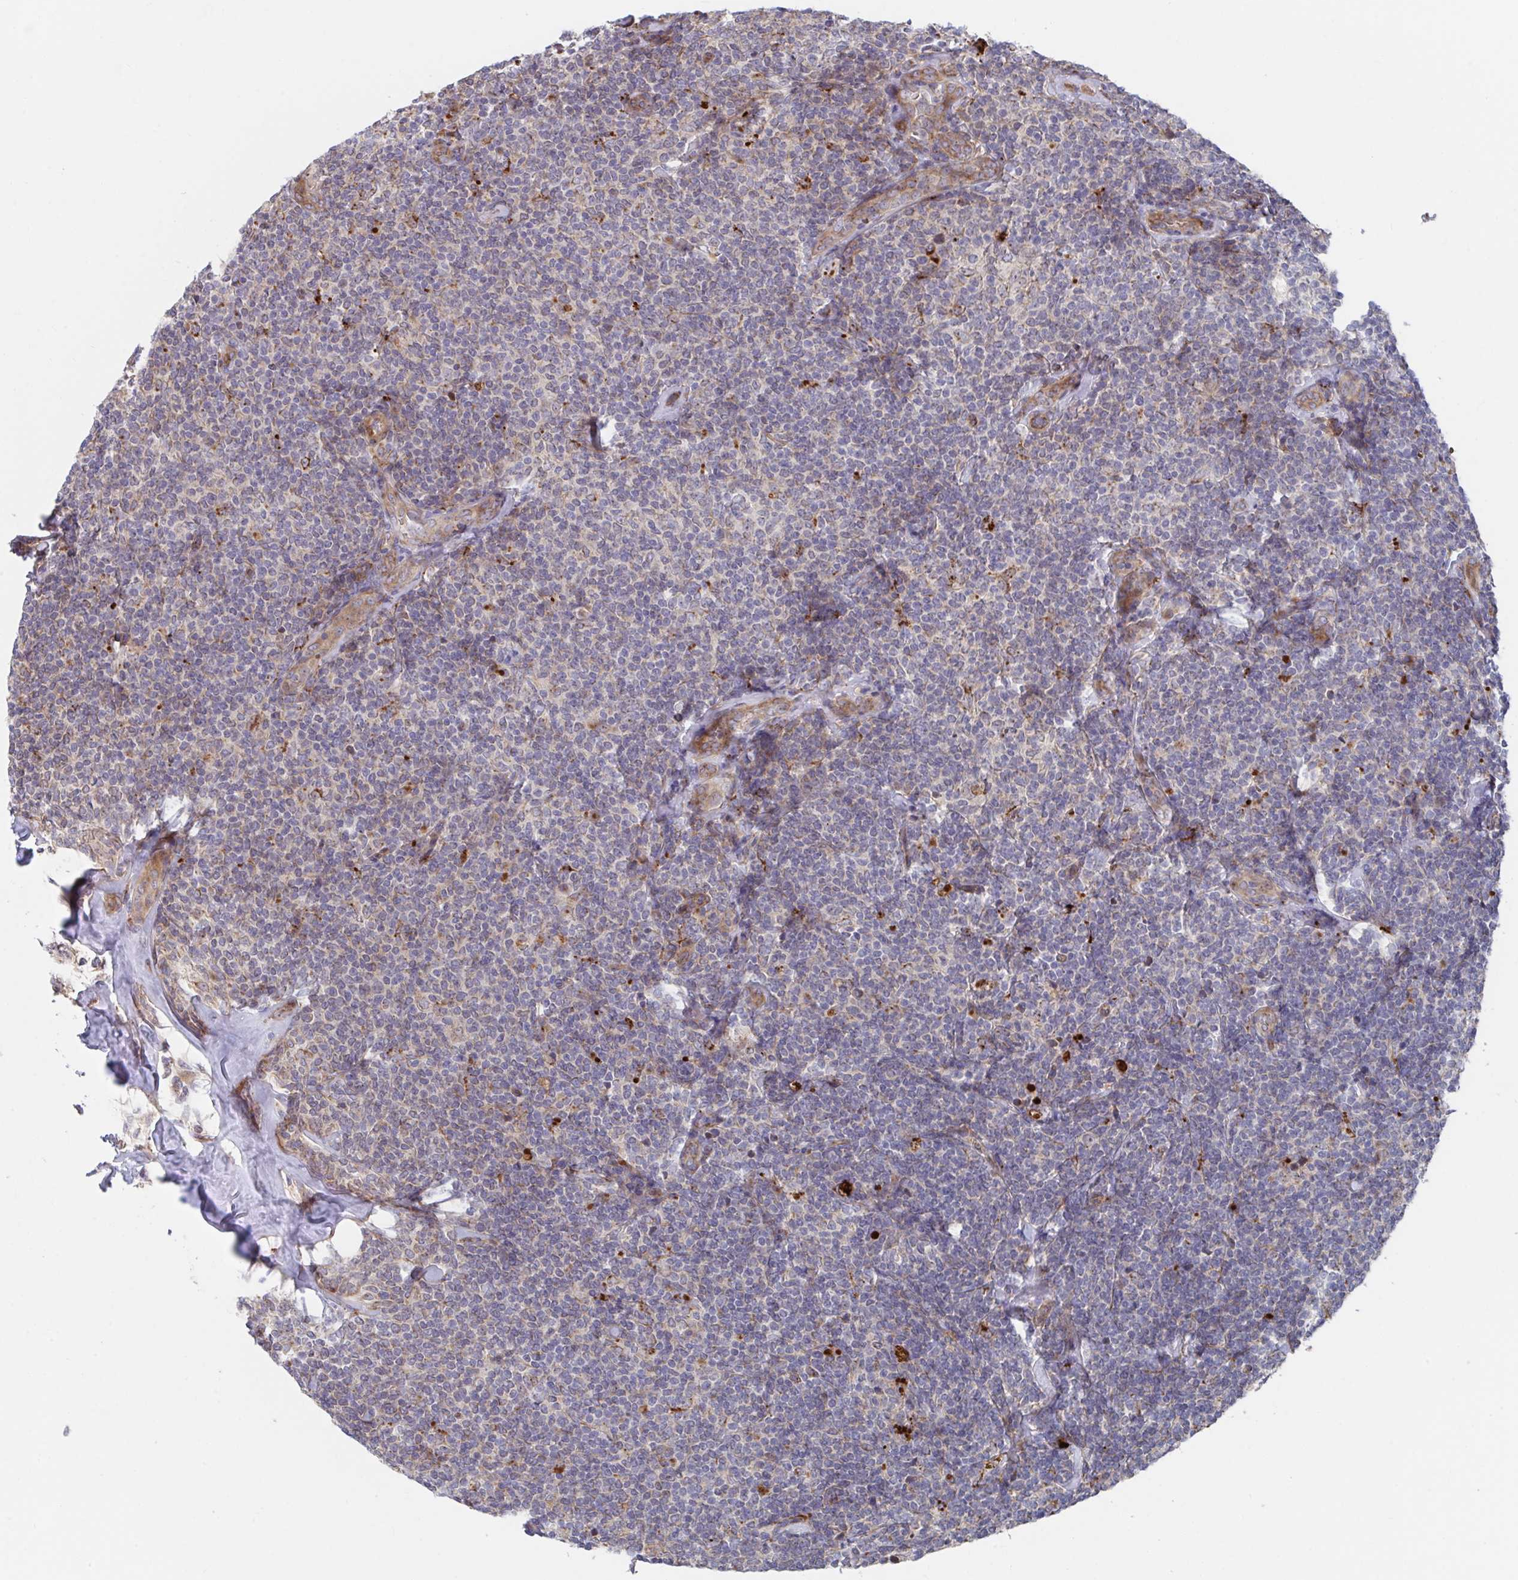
{"staining": {"intensity": "weak", "quantity": "<25%", "location": "cytoplasmic/membranous"}, "tissue": "lymphoma", "cell_type": "Tumor cells", "image_type": "cancer", "snomed": [{"axis": "morphology", "description": "Malignant lymphoma, non-Hodgkin's type, Low grade"}, {"axis": "topography", "description": "Lymph node"}], "caption": "IHC of human malignant lymphoma, non-Hodgkin's type (low-grade) displays no staining in tumor cells.", "gene": "FJX1", "patient": {"sex": "female", "age": 56}}